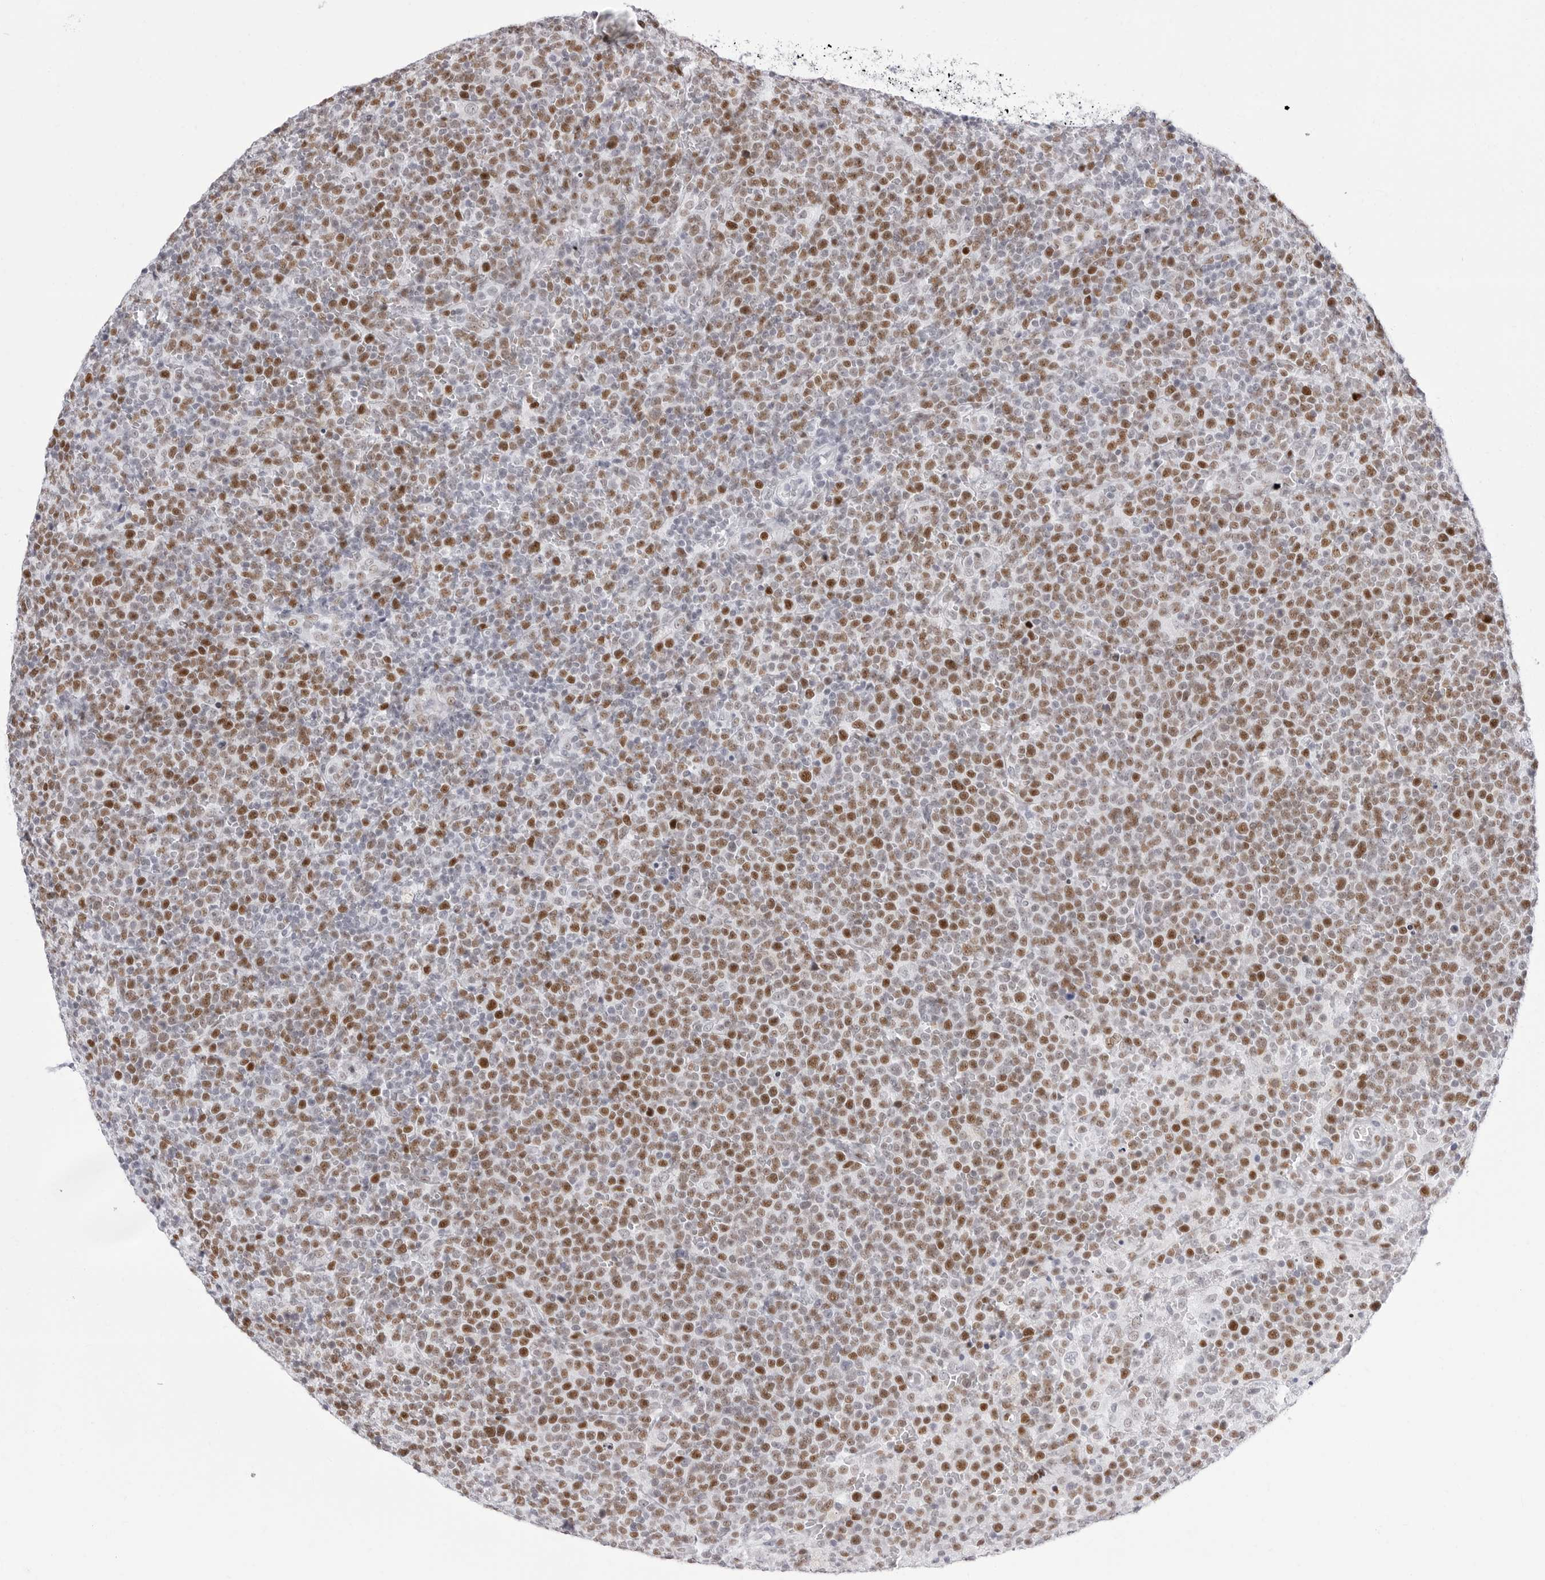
{"staining": {"intensity": "moderate", "quantity": ">75%", "location": "nuclear"}, "tissue": "lymphoma", "cell_type": "Tumor cells", "image_type": "cancer", "snomed": [{"axis": "morphology", "description": "Malignant lymphoma, non-Hodgkin's type, High grade"}, {"axis": "topography", "description": "Lymph node"}], "caption": "Lymphoma tissue exhibits moderate nuclear staining in approximately >75% of tumor cells", "gene": "NASP", "patient": {"sex": "male", "age": 61}}